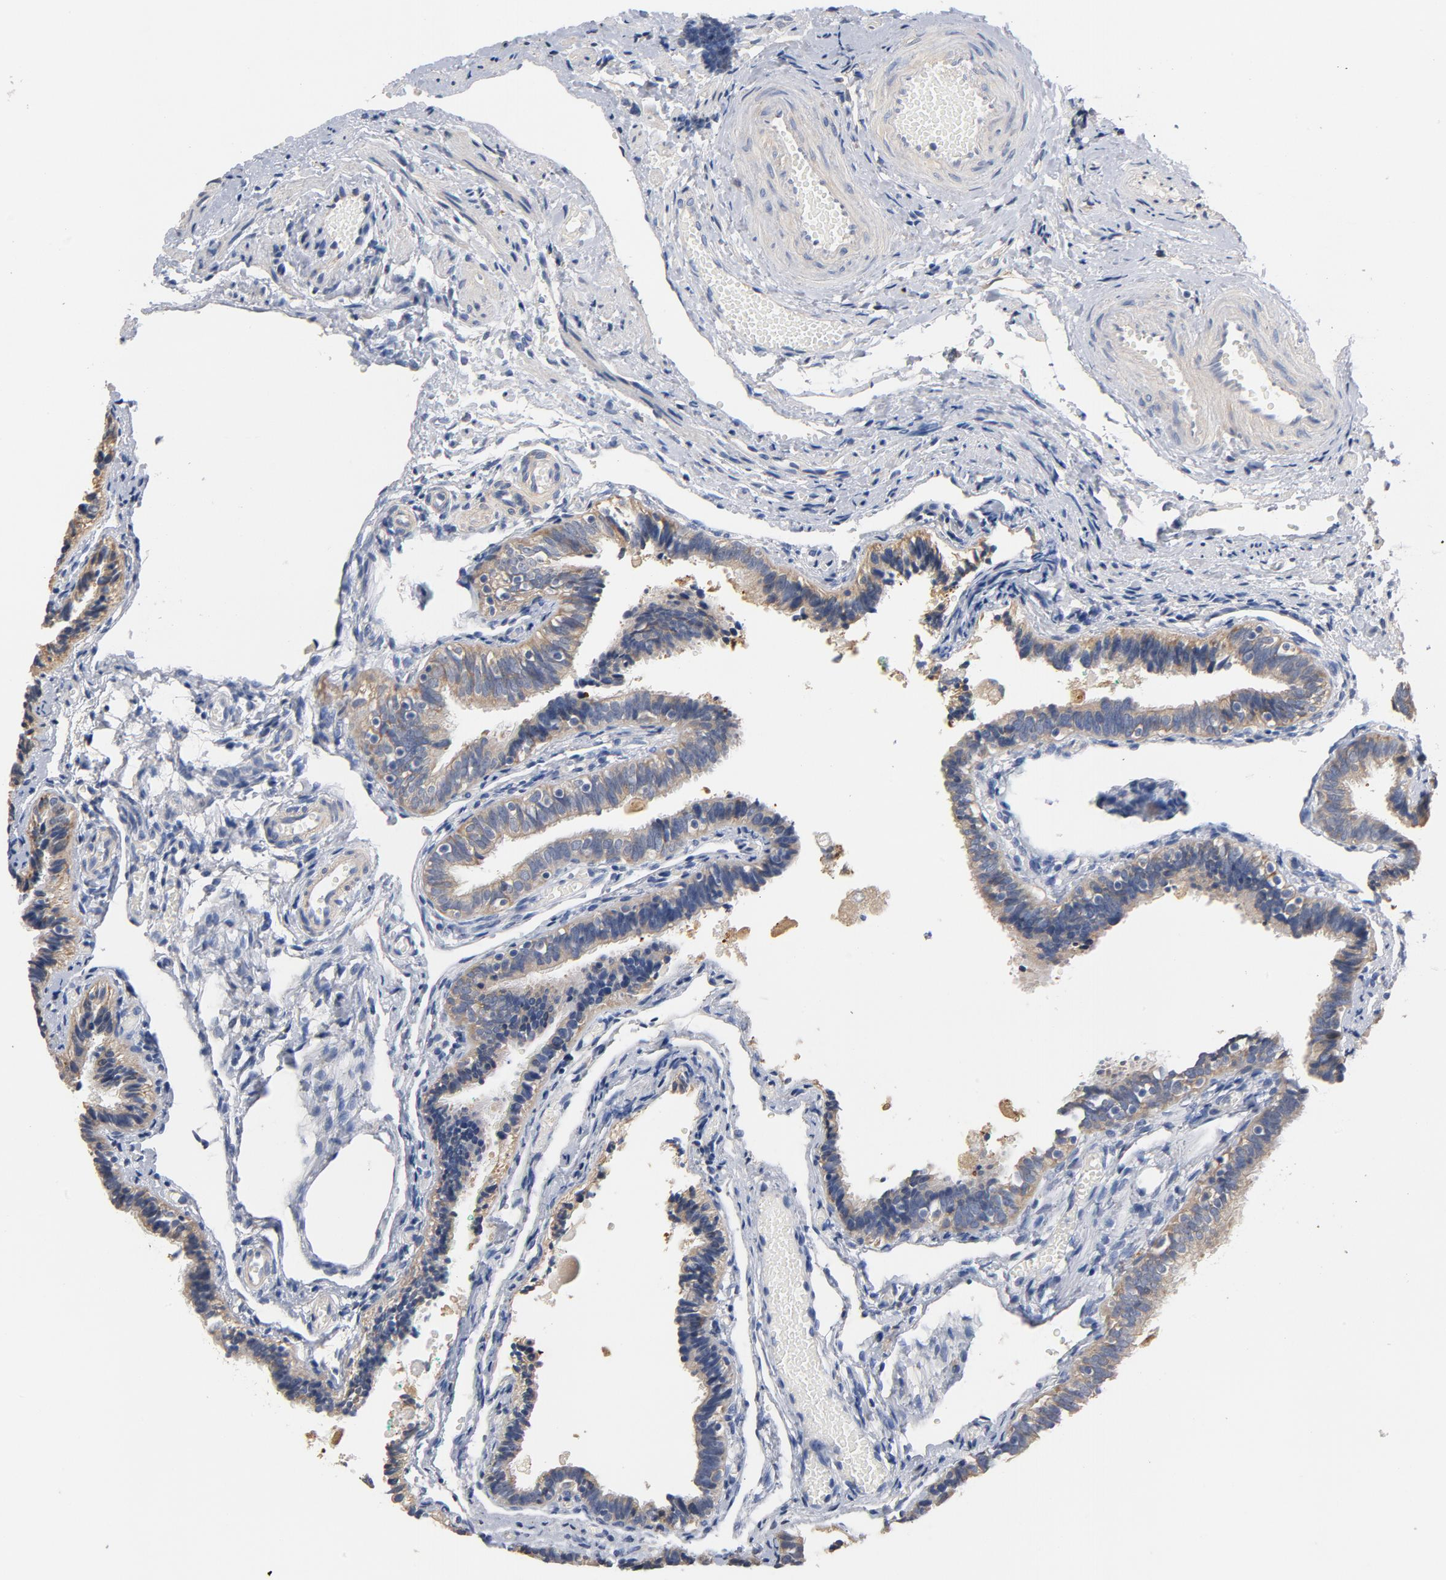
{"staining": {"intensity": "weak", "quantity": "25%-75%", "location": "cytoplasmic/membranous"}, "tissue": "fallopian tube", "cell_type": "Glandular cells", "image_type": "normal", "snomed": [{"axis": "morphology", "description": "Normal tissue, NOS"}, {"axis": "topography", "description": "Fallopian tube"}], "caption": "Glandular cells reveal low levels of weak cytoplasmic/membranous positivity in approximately 25%-75% of cells in normal fallopian tube.", "gene": "TLR4", "patient": {"sex": "female", "age": 46}}